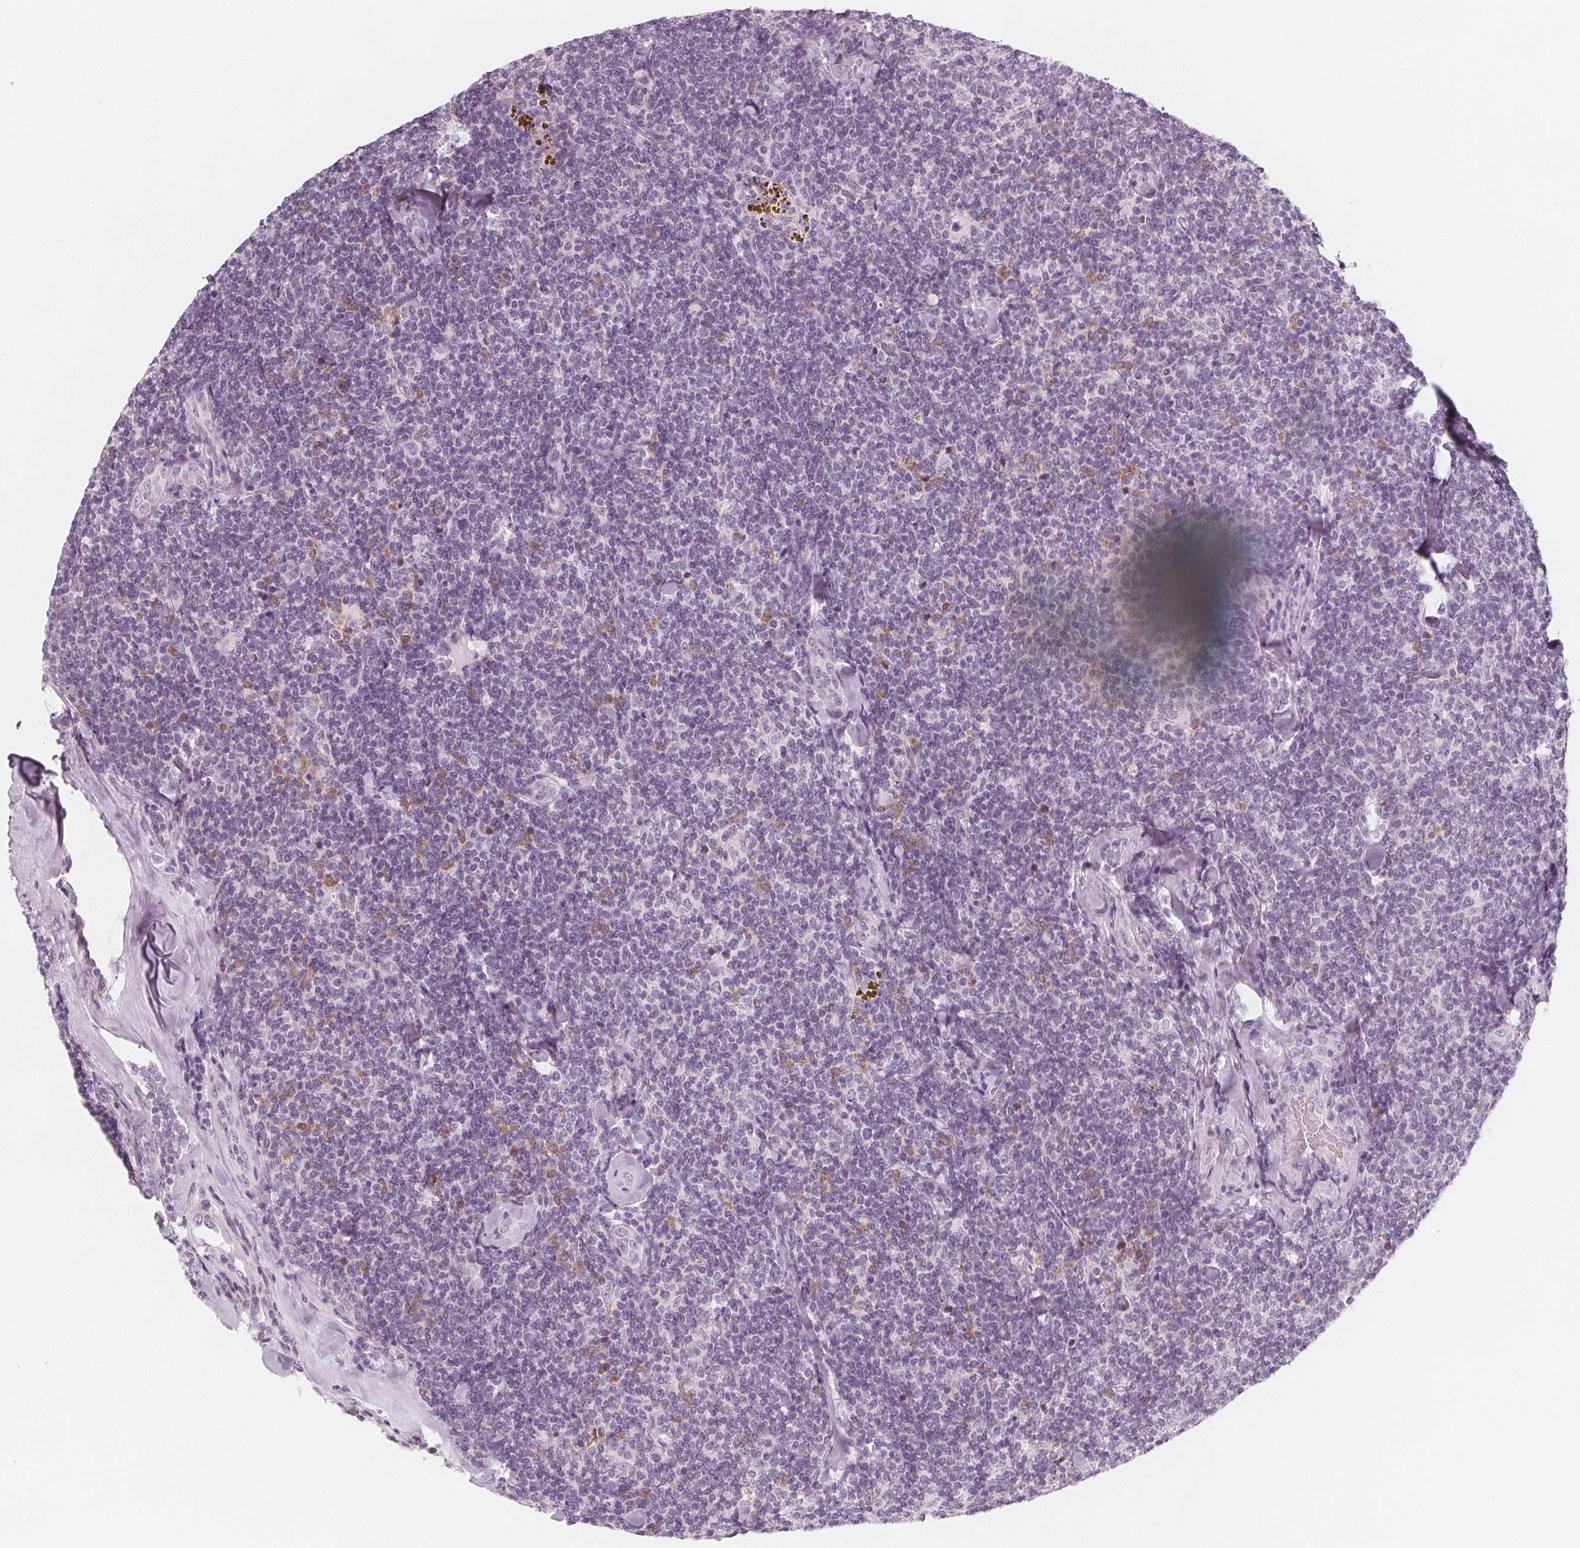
{"staining": {"intensity": "negative", "quantity": "none", "location": "none"}, "tissue": "lymphoma", "cell_type": "Tumor cells", "image_type": "cancer", "snomed": [{"axis": "morphology", "description": "Malignant lymphoma, non-Hodgkin's type, Low grade"}, {"axis": "topography", "description": "Lymph node"}], "caption": "Tumor cells are negative for protein expression in human lymphoma. The staining was performed using DAB to visualize the protein expression in brown, while the nuclei were stained in blue with hematoxylin (Magnification: 20x).", "gene": "MAP1A", "patient": {"sex": "female", "age": 56}}